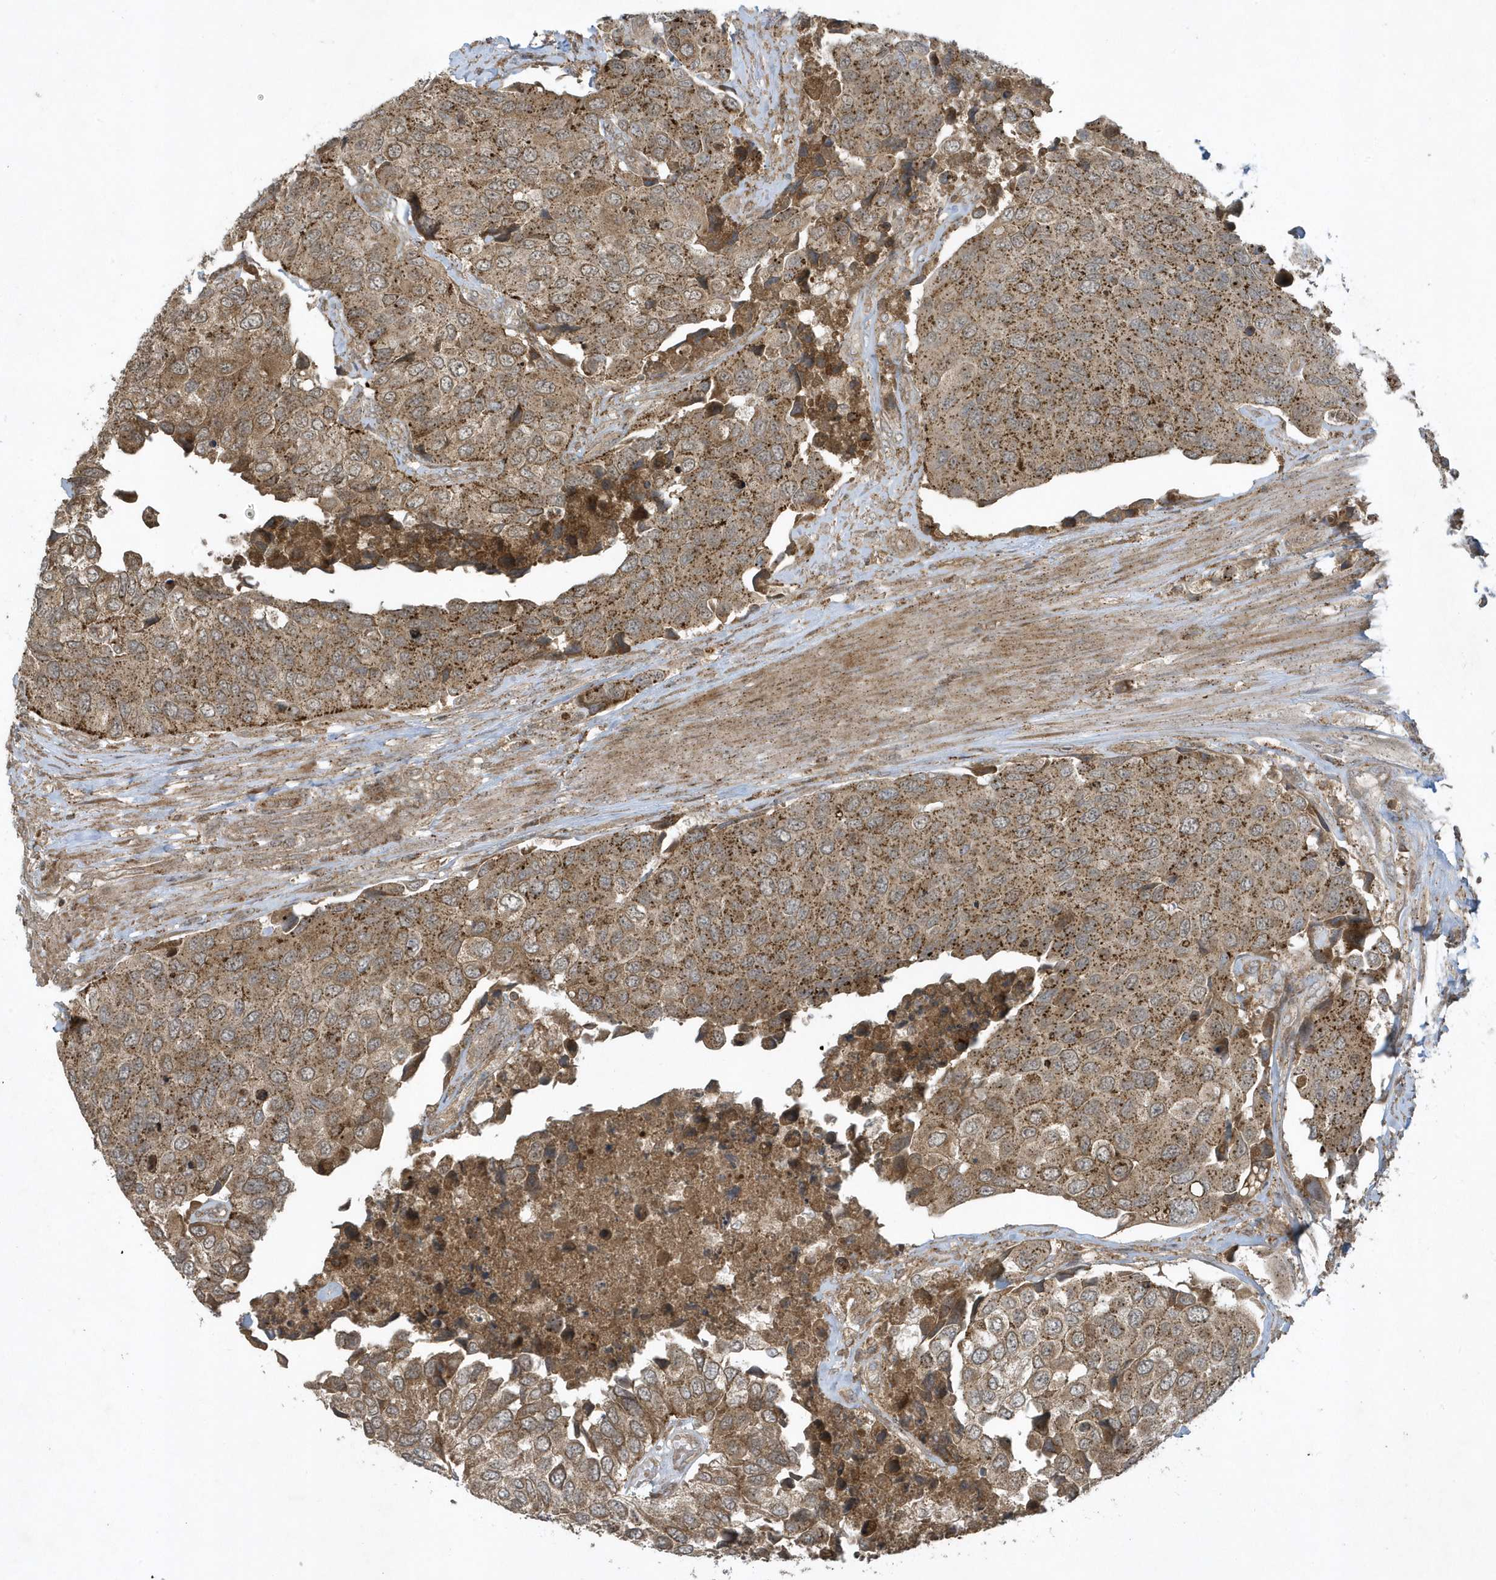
{"staining": {"intensity": "moderate", "quantity": ">75%", "location": "cytoplasmic/membranous"}, "tissue": "urothelial cancer", "cell_type": "Tumor cells", "image_type": "cancer", "snomed": [{"axis": "morphology", "description": "Urothelial carcinoma, High grade"}, {"axis": "topography", "description": "Urinary bladder"}], "caption": "Immunohistochemistry (DAB) staining of human urothelial cancer reveals moderate cytoplasmic/membranous protein expression in approximately >75% of tumor cells.", "gene": "STAMBP", "patient": {"sex": "male", "age": 74}}